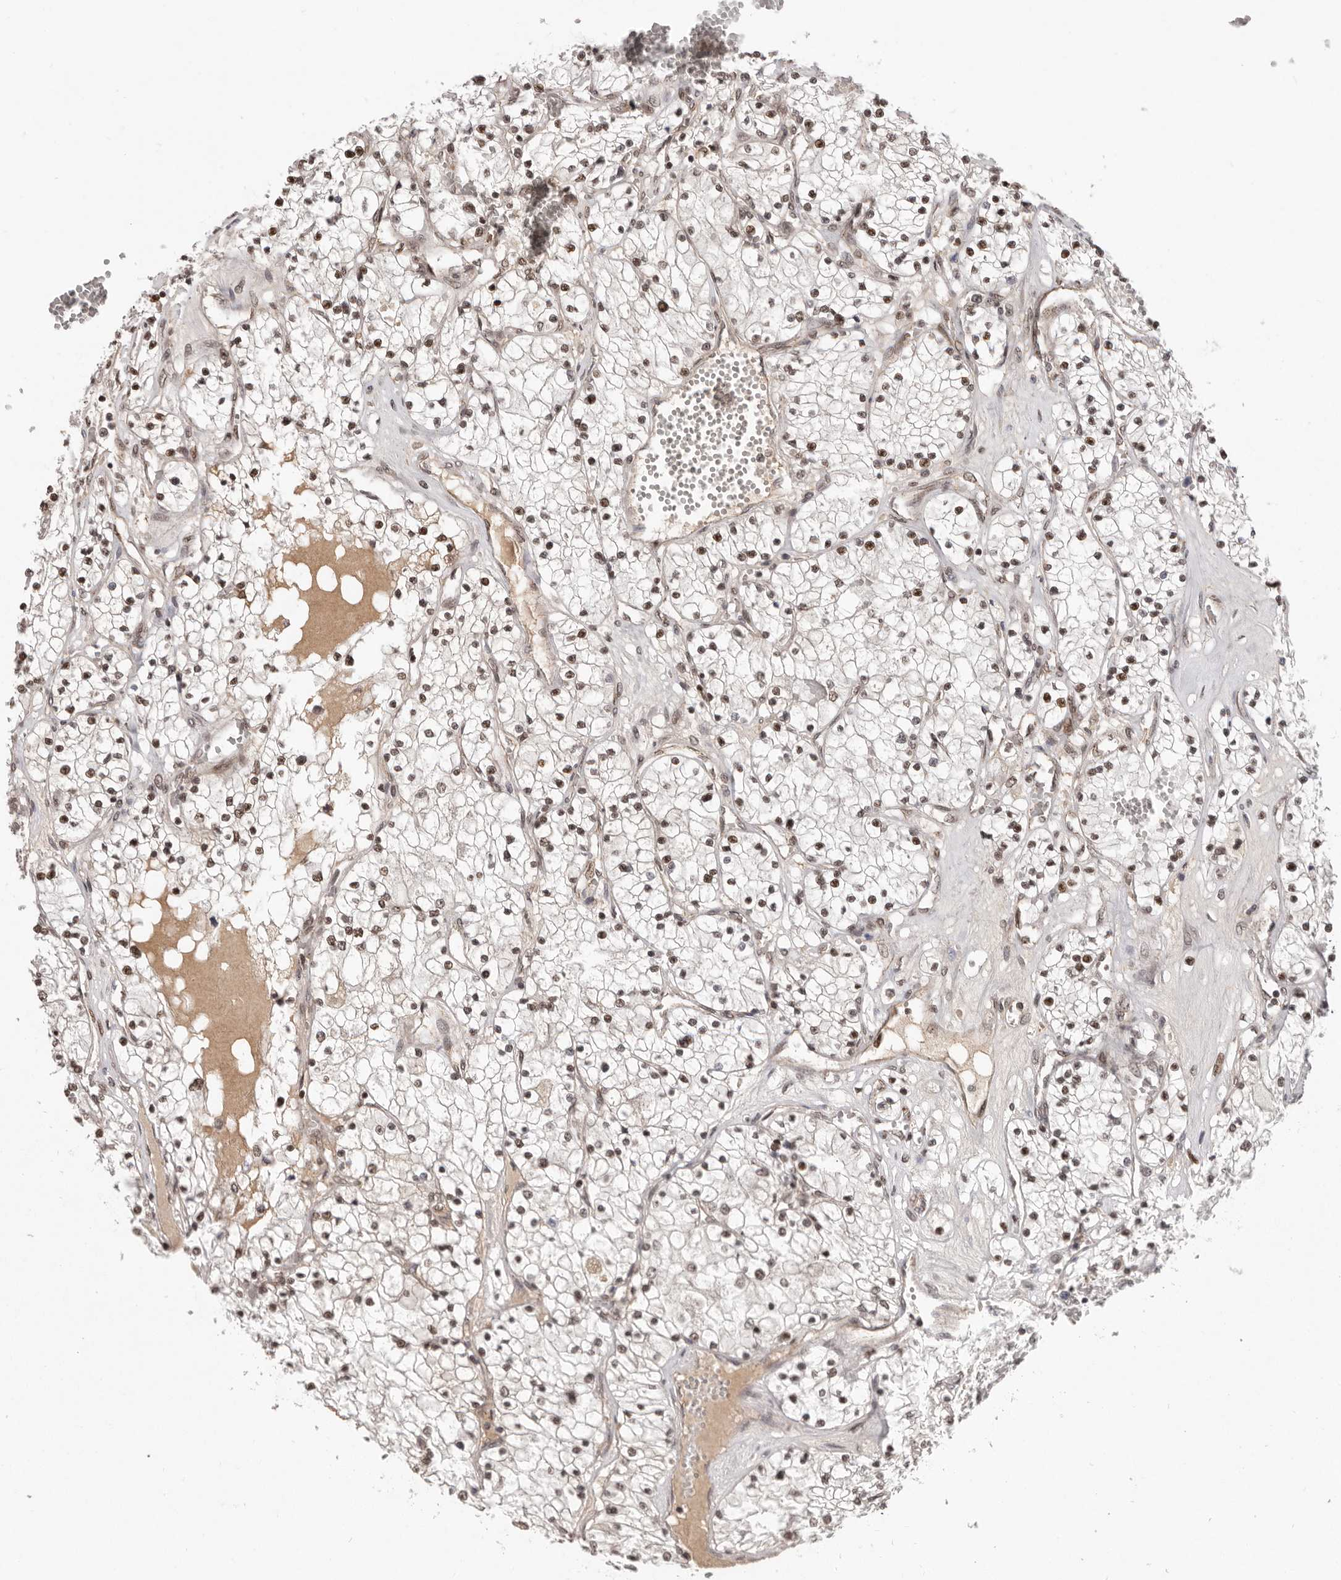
{"staining": {"intensity": "moderate", "quantity": ">75%", "location": "nuclear"}, "tissue": "renal cancer", "cell_type": "Tumor cells", "image_type": "cancer", "snomed": [{"axis": "morphology", "description": "Normal tissue, NOS"}, {"axis": "morphology", "description": "Adenocarcinoma, NOS"}, {"axis": "topography", "description": "Kidney"}], "caption": "A photomicrograph showing moderate nuclear staining in approximately >75% of tumor cells in renal adenocarcinoma, as visualized by brown immunohistochemical staining.", "gene": "CHTOP", "patient": {"sex": "male", "age": 68}}